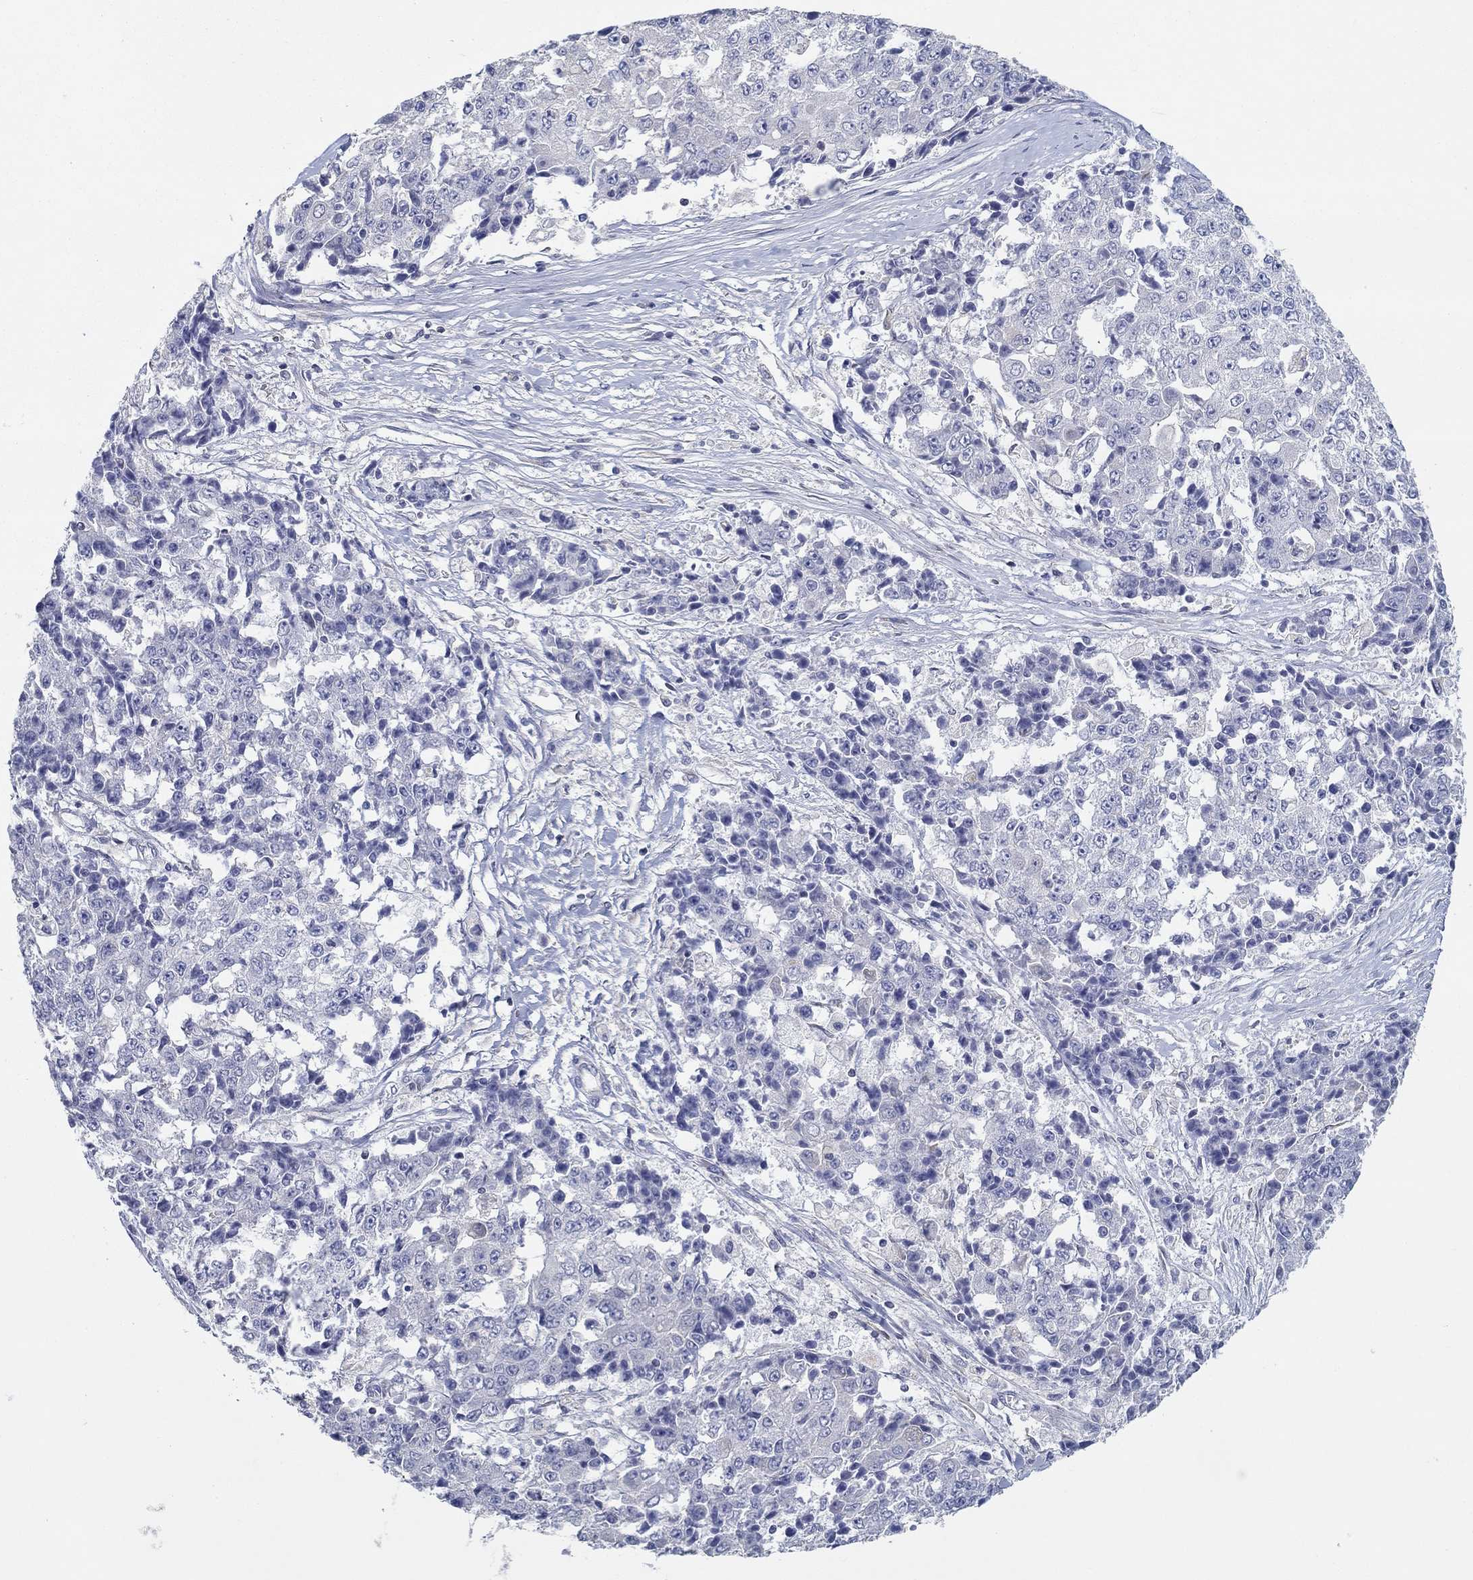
{"staining": {"intensity": "negative", "quantity": "none", "location": "none"}, "tissue": "ovarian cancer", "cell_type": "Tumor cells", "image_type": "cancer", "snomed": [{"axis": "morphology", "description": "Carcinoma, endometroid"}, {"axis": "topography", "description": "Ovary"}], "caption": "Immunohistochemistry (IHC) photomicrograph of neoplastic tissue: human endometroid carcinoma (ovarian) stained with DAB (3,3'-diaminobenzidine) displays no significant protein staining in tumor cells. (DAB (3,3'-diaminobenzidine) IHC visualized using brightfield microscopy, high magnification).", "gene": "ERMP1", "patient": {"sex": "female", "age": 42}}